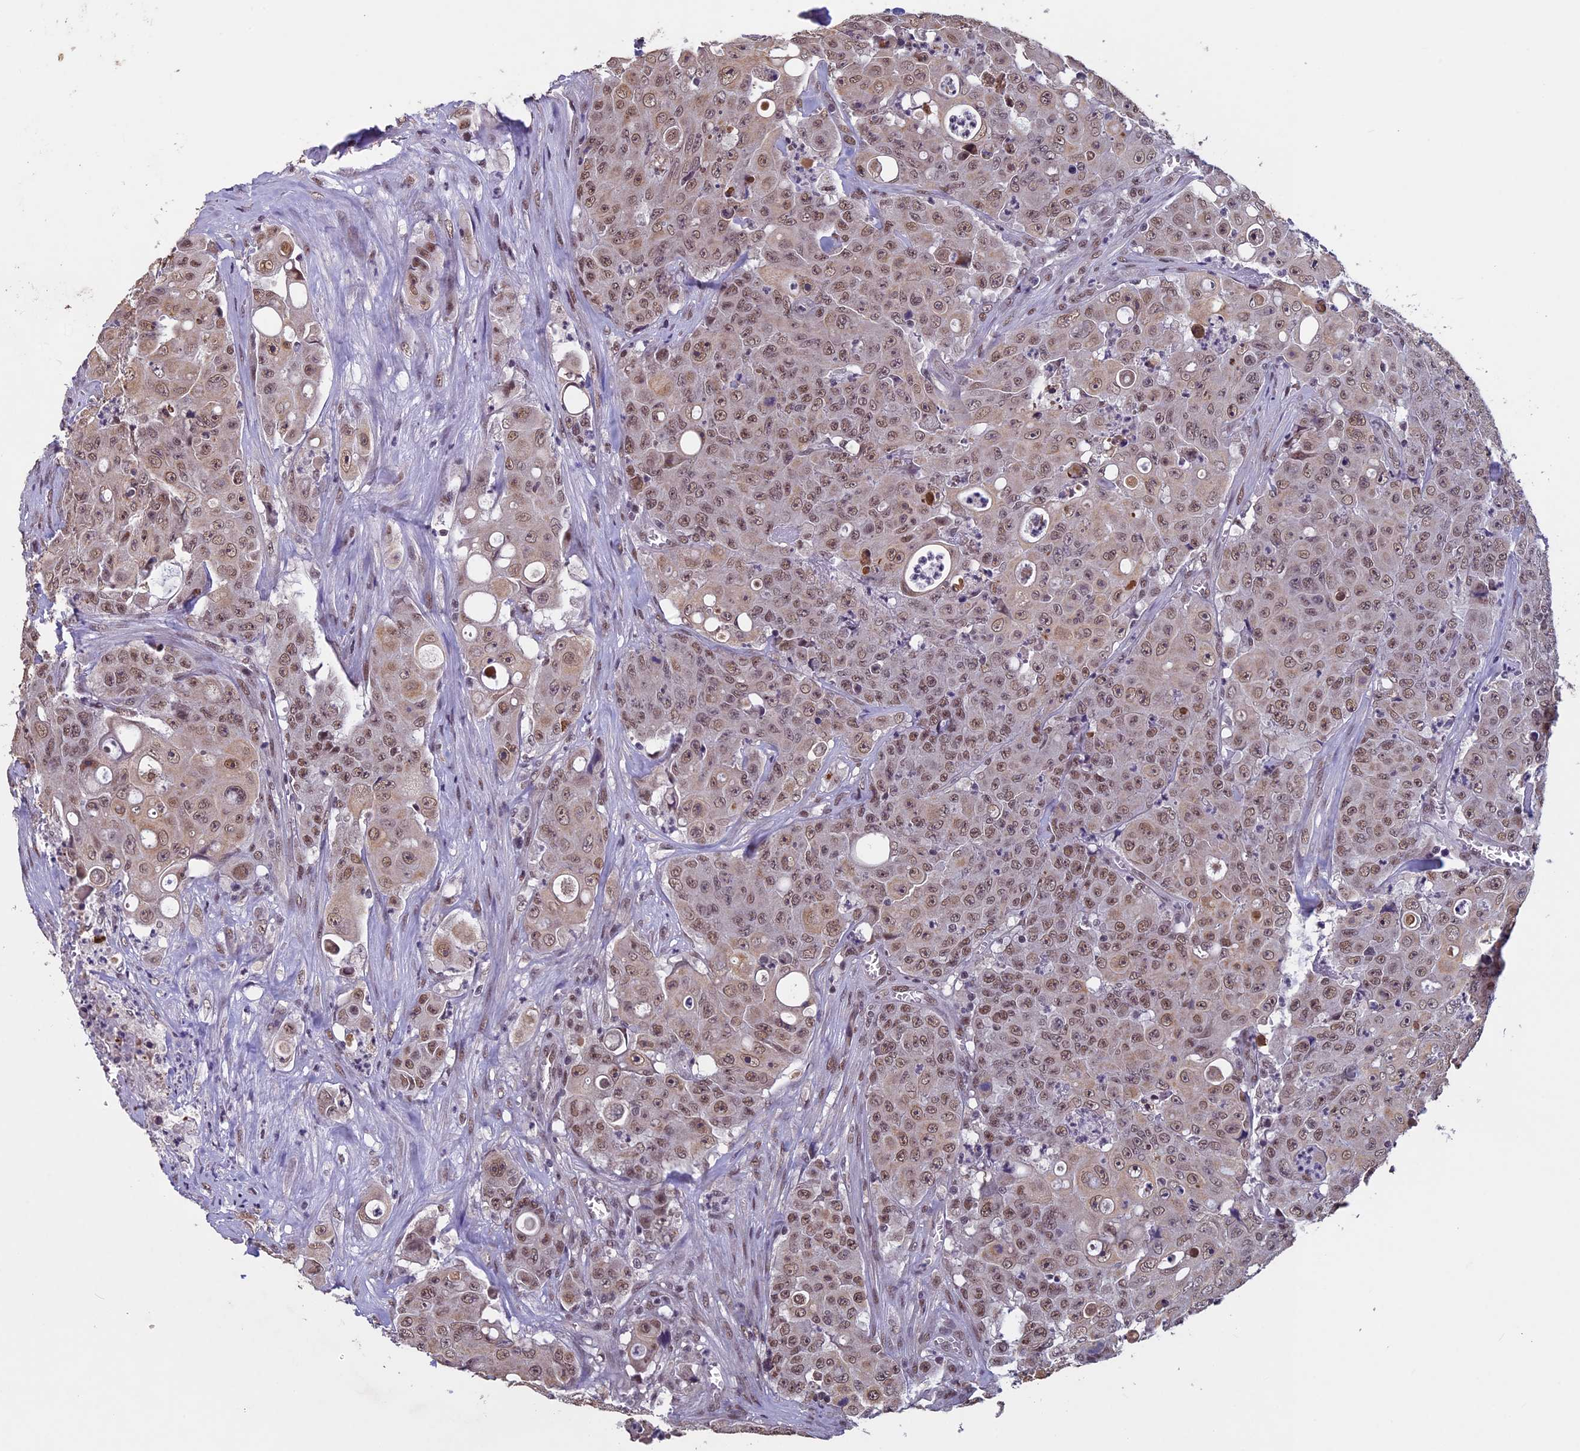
{"staining": {"intensity": "moderate", "quantity": ">75%", "location": "nuclear"}, "tissue": "colorectal cancer", "cell_type": "Tumor cells", "image_type": "cancer", "snomed": [{"axis": "morphology", "description": "Adenocarcinoma, NOS"}, {"axis": "topography", "description": "Colon"}], "caption": "Protein staining of adenocarcinoma (colorectal) tissue displays moderate nuclear staining in about >75% of tumor cells.", "gene": "RNF40", "patient": {"sex": "male", "age": 51}}